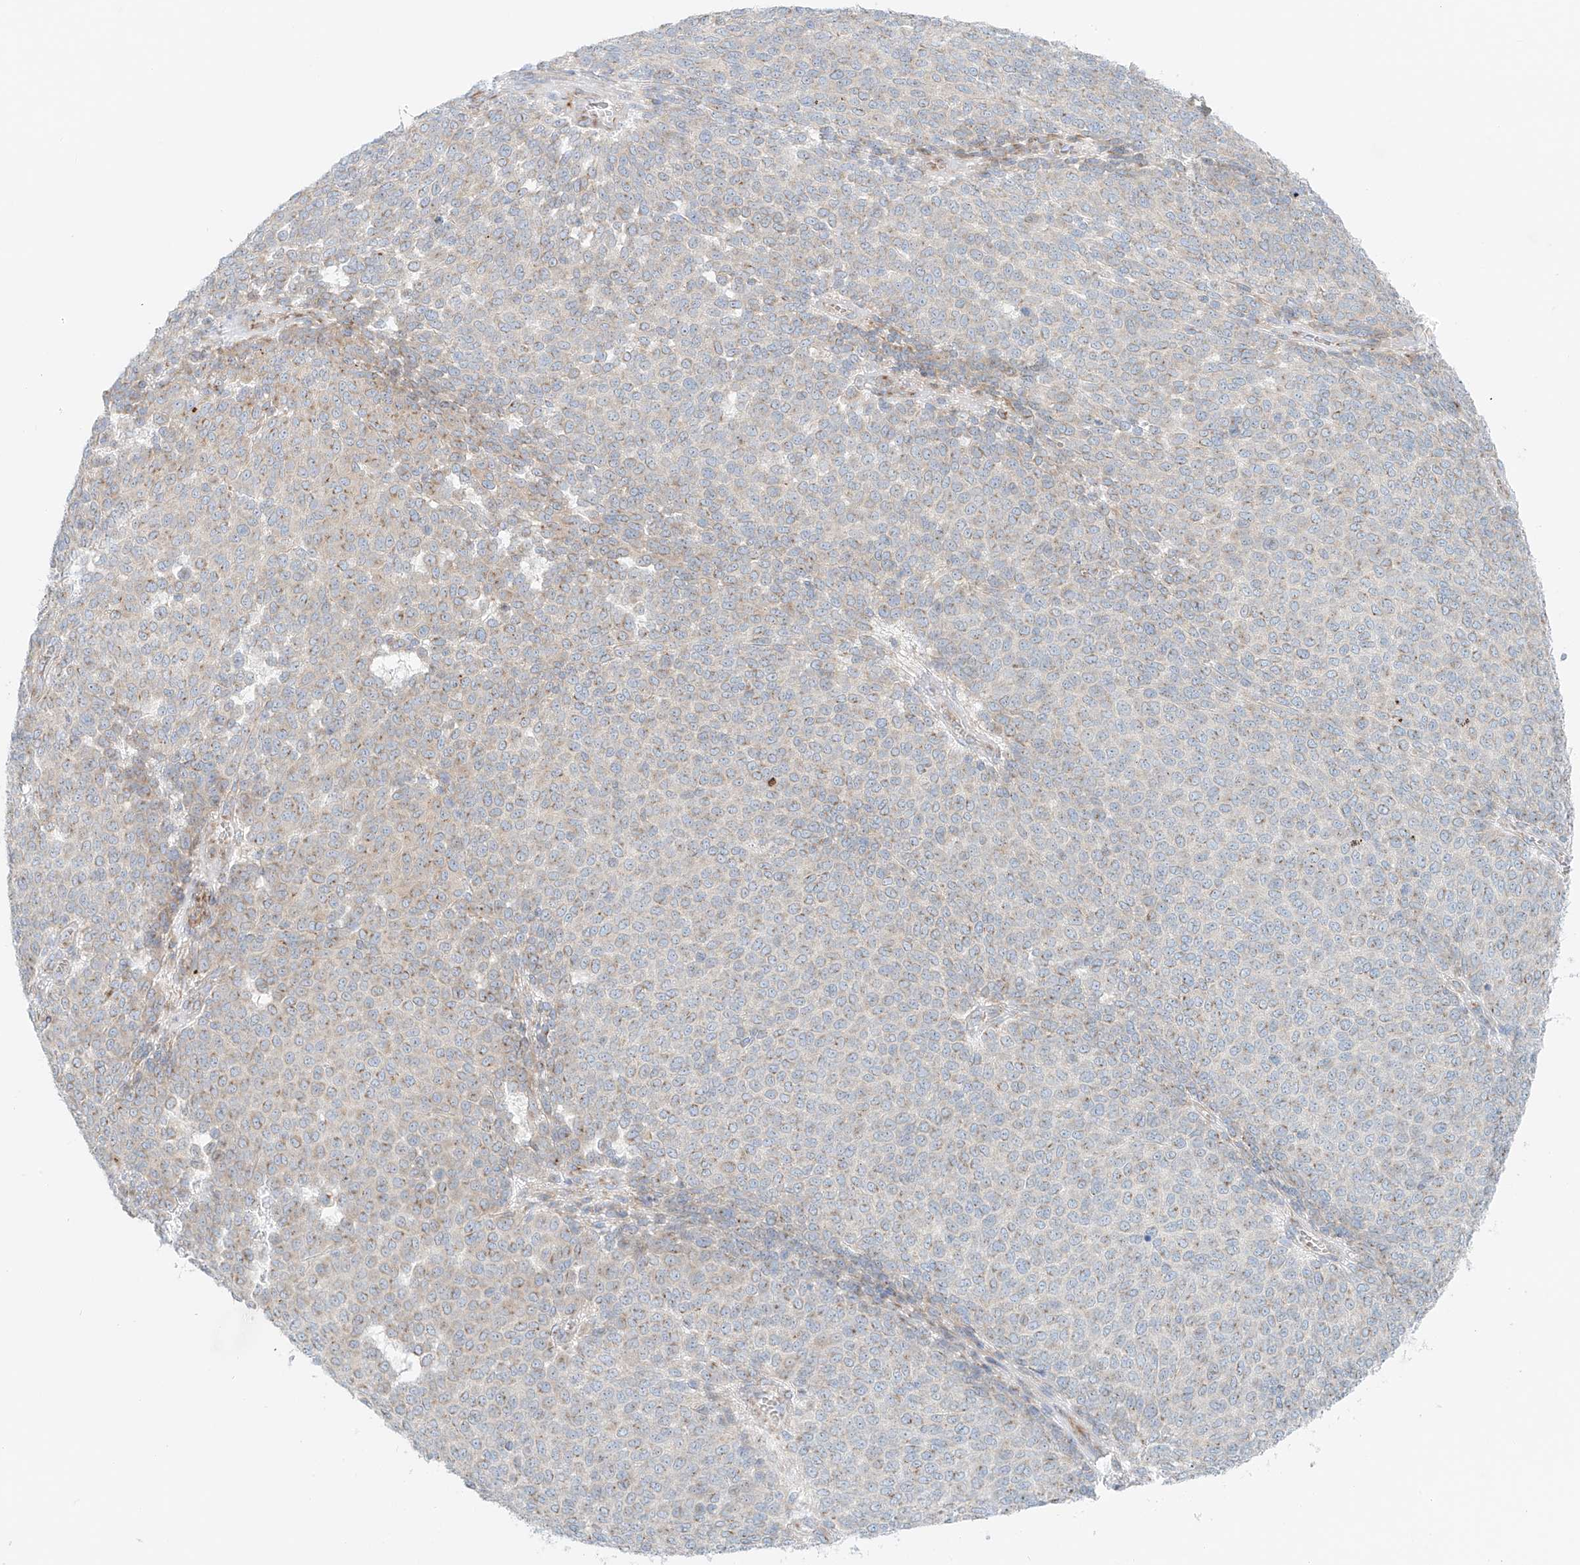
{"staining": {"intensity": "negative", "quantity": "none", "location": "none"}, "tissue": "melanoma", "cell_type": "Tumor cells", "image_type": "cancer", "snomed": [{"axis": "morphology", "description": "Malignant melanoma, NOS"}, {"axis": "topography", "description": "Skin"}], "caption": "The IHC photomicrograph has no significant positivity in tumor cells of melanoma tissue.", "gene": "EIPR1", "patient": {"sex": "male", "age": 49}}